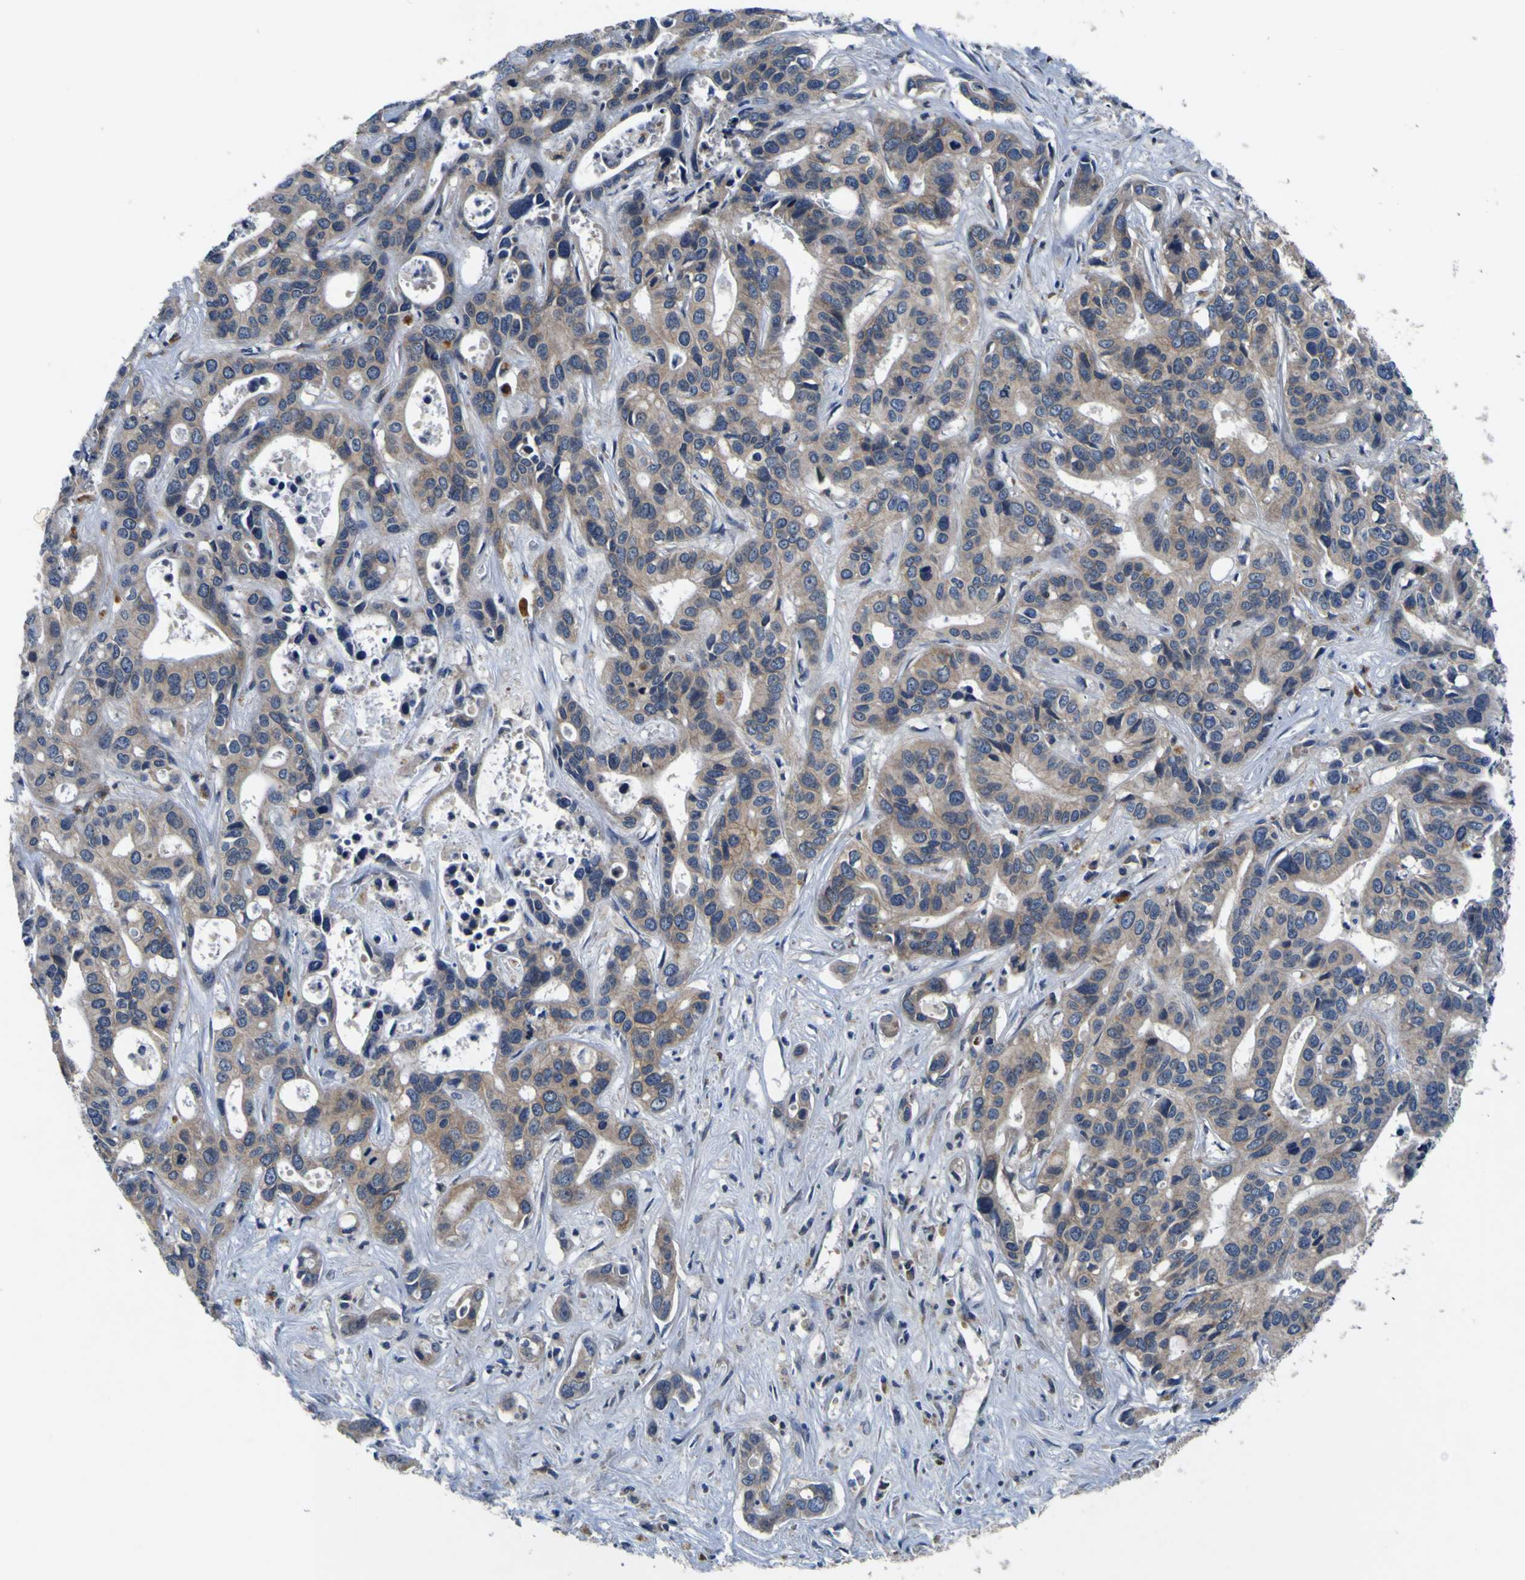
{"staining": {"intensity": "weak", "quantity": ">75%", "location": "cytoplasmic/membranous"}, "tissue": "liver cancer", "cell_type": "Tumor cells", "image_type": "cancer", "snomed": [{"axis": "morphology", "description": "Cholangiocarcinoma"}, {"axis": "topography", "description": "Liver"}], "caption": "The immunohistochemical stain highlights weak cytoplasmic/membranous staining in tumor cells of liver cancer (cholangiocarcinoma) tissue.", "gene": "EPHB4", "patient": {"sex": "female", "age": 65}}